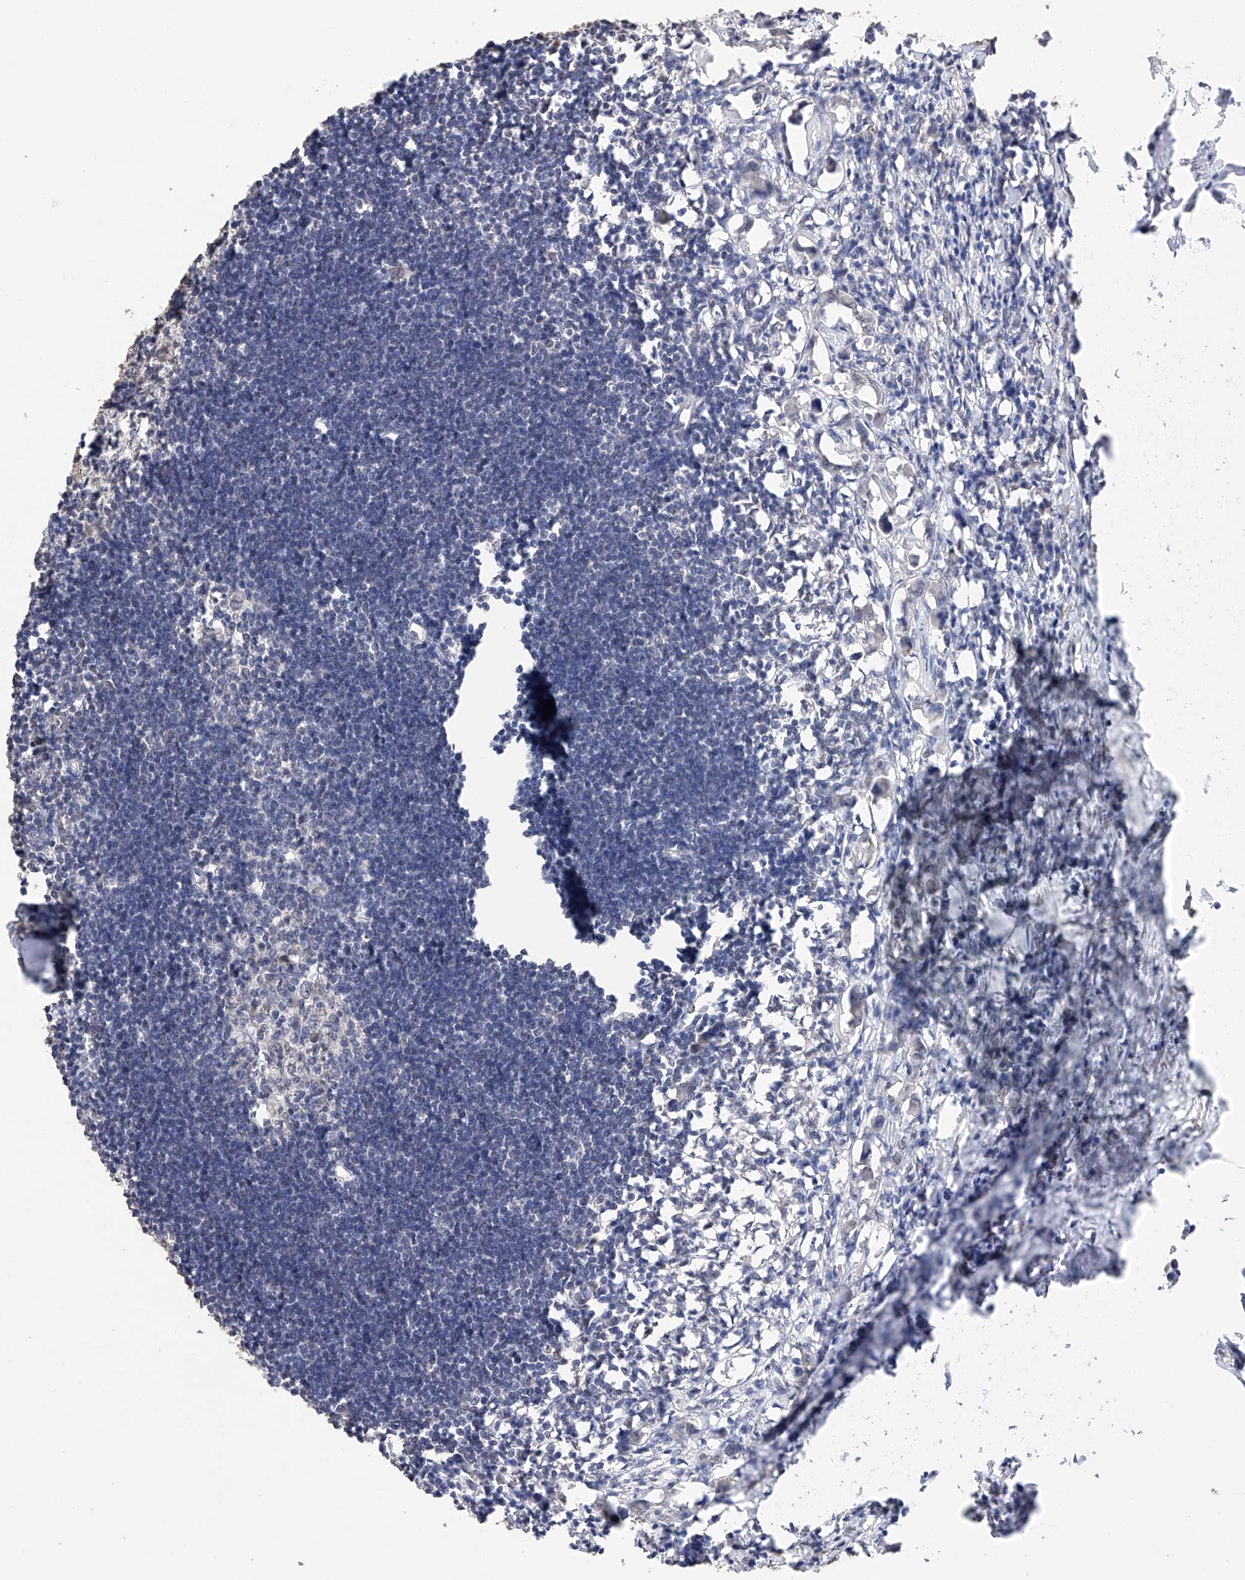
{"staining": {"intensity": "negative", "quantity": "none", "location": "none"}, "tissue": "lymph node", "cell_type": "Germinal center cells", "image_type": "normal", "snomed": [{"axis": "morphology", "description": "Normal tissue, NOS"}, {"axis": "morphology", "description": "Malignant melanoma, Metastatic site"}, {"axis": "topography", "description": "Lymph node"}], "caption": "Immunohistochemistry image of benign lymph node: human lymph node stained with DAB demonstrates no significant protein staining in germinal center cells.", "gene": "DMAP1", "patient": {"sex": "male", "age": 41}}